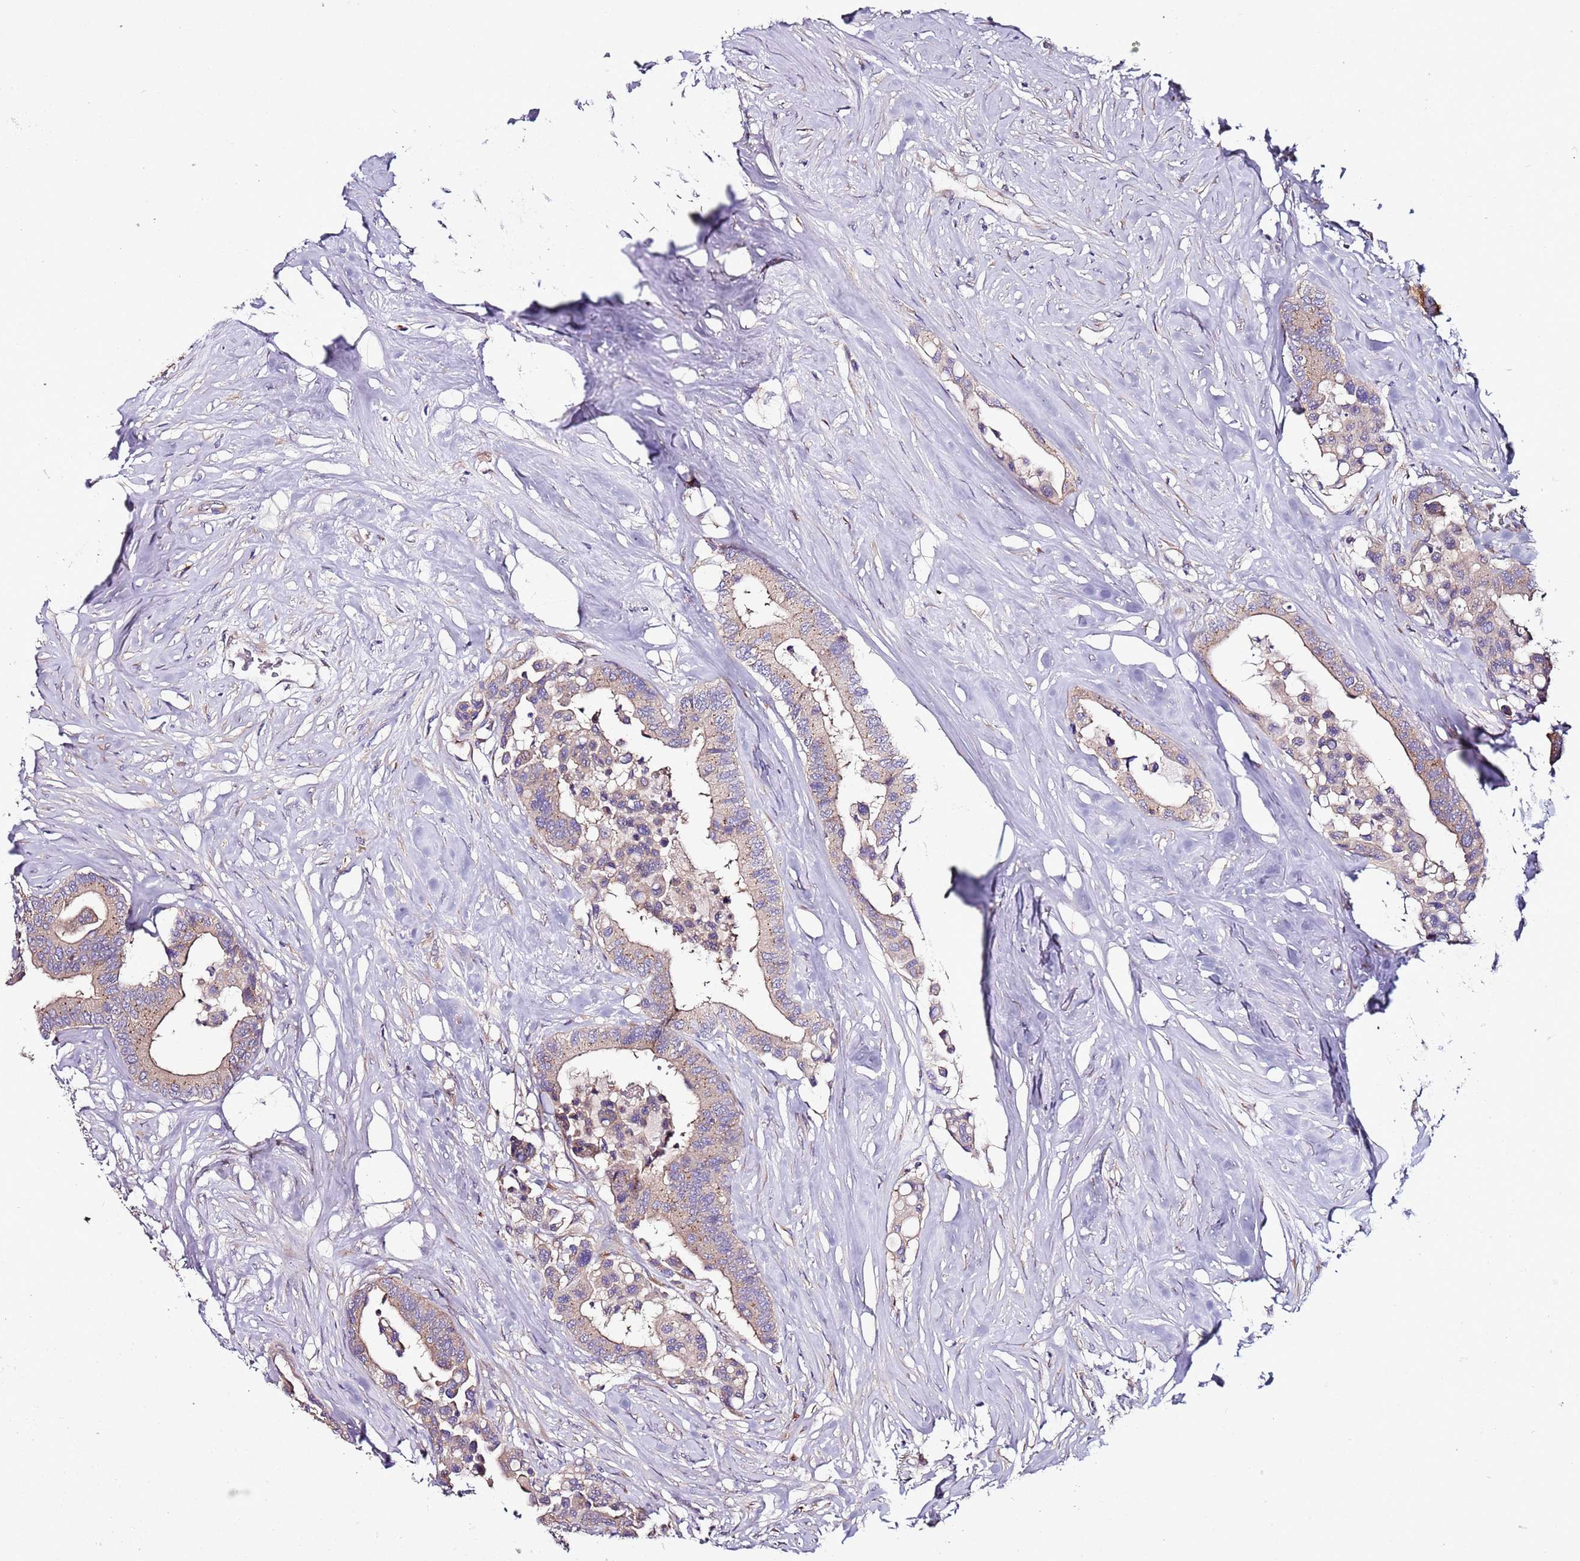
{"staining": {"intensity": "weak", "quantity": ">75%", "location": "cytoplasmic/membranous"}, "tissue": "colorectal cancer", "cell_type": "Tumor cells", "image_type": "cancer", "snomed": [{"axis": "morphology", "description": "Normal tissue, NOS"}, {"axis": "morphology", "description": "Adenocarcinoma, NOS"}, {"axis": "topography", "description": "Colon"}], "caption": "This is an image of immunohistochemistry (IHC) staining of colorectal adenocarcinoma, which shows weak staining in the cytoplasmic/membranous of tumor cells.", "gene": "FAM20A", "patient": {"sex": "male", "age": 82}}